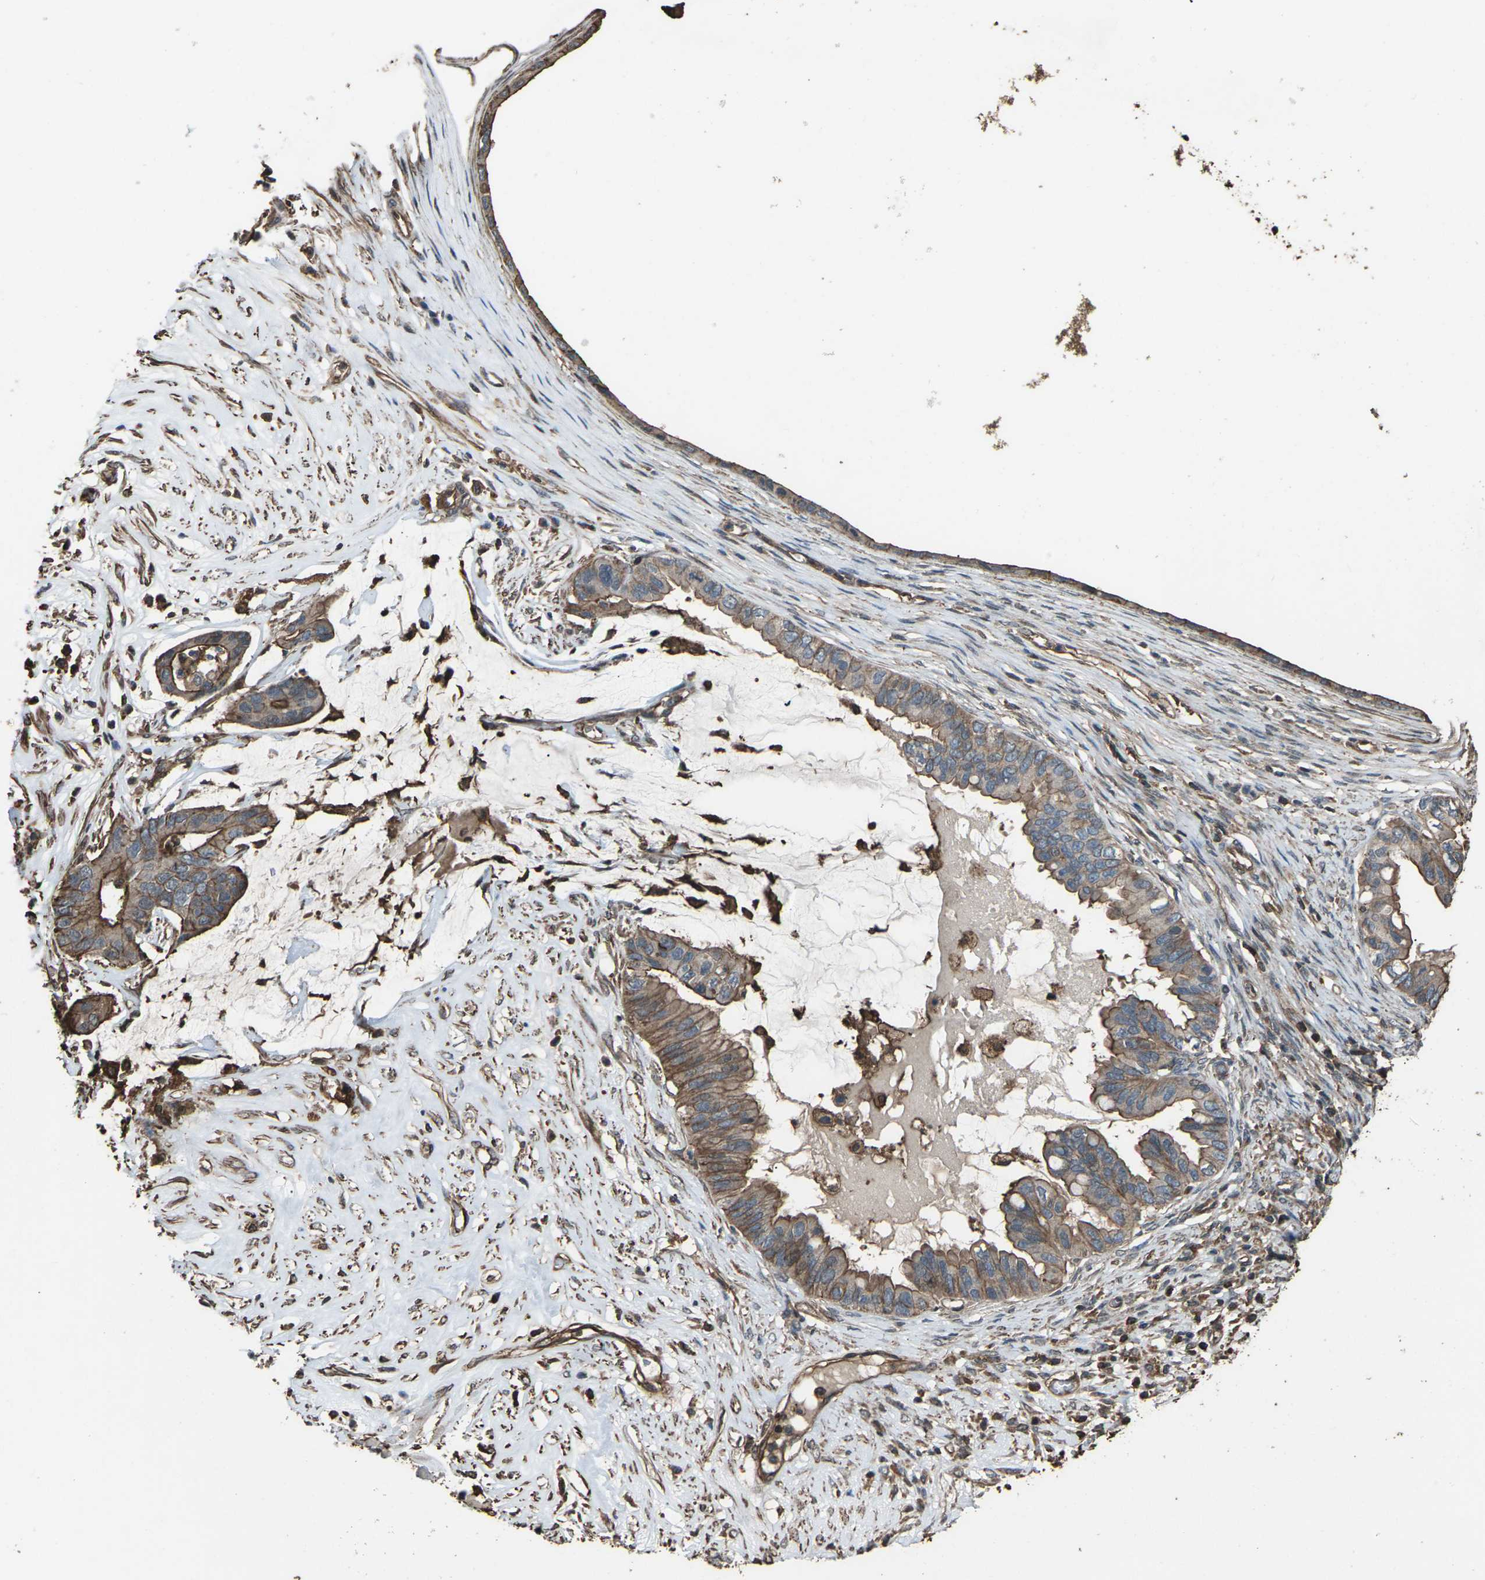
{"staining": {"intensity": "moderate", "quantity": ">75%", "location": "cytoplasmic/membranous"}, "tissue": "ovarian cancer", "cell_type": "Tumor cells", "image_type": "cancer", "snomed": [{"axis": "morphology", "description": "Cystadenocarcinoma, mucinous, NOS"}, {"axis": "topography", "description": "Ovary"}], "caption": "Immunohistochemistry (IHC) (DAB) staining of ovarian mucinous cystadenocarcinoma reveals moderate cytoplasmic/membranous protein positivity in about >75% of tumor cells.", "gene": "DHPS", "patient": {"sex": "female", "age": 80}}